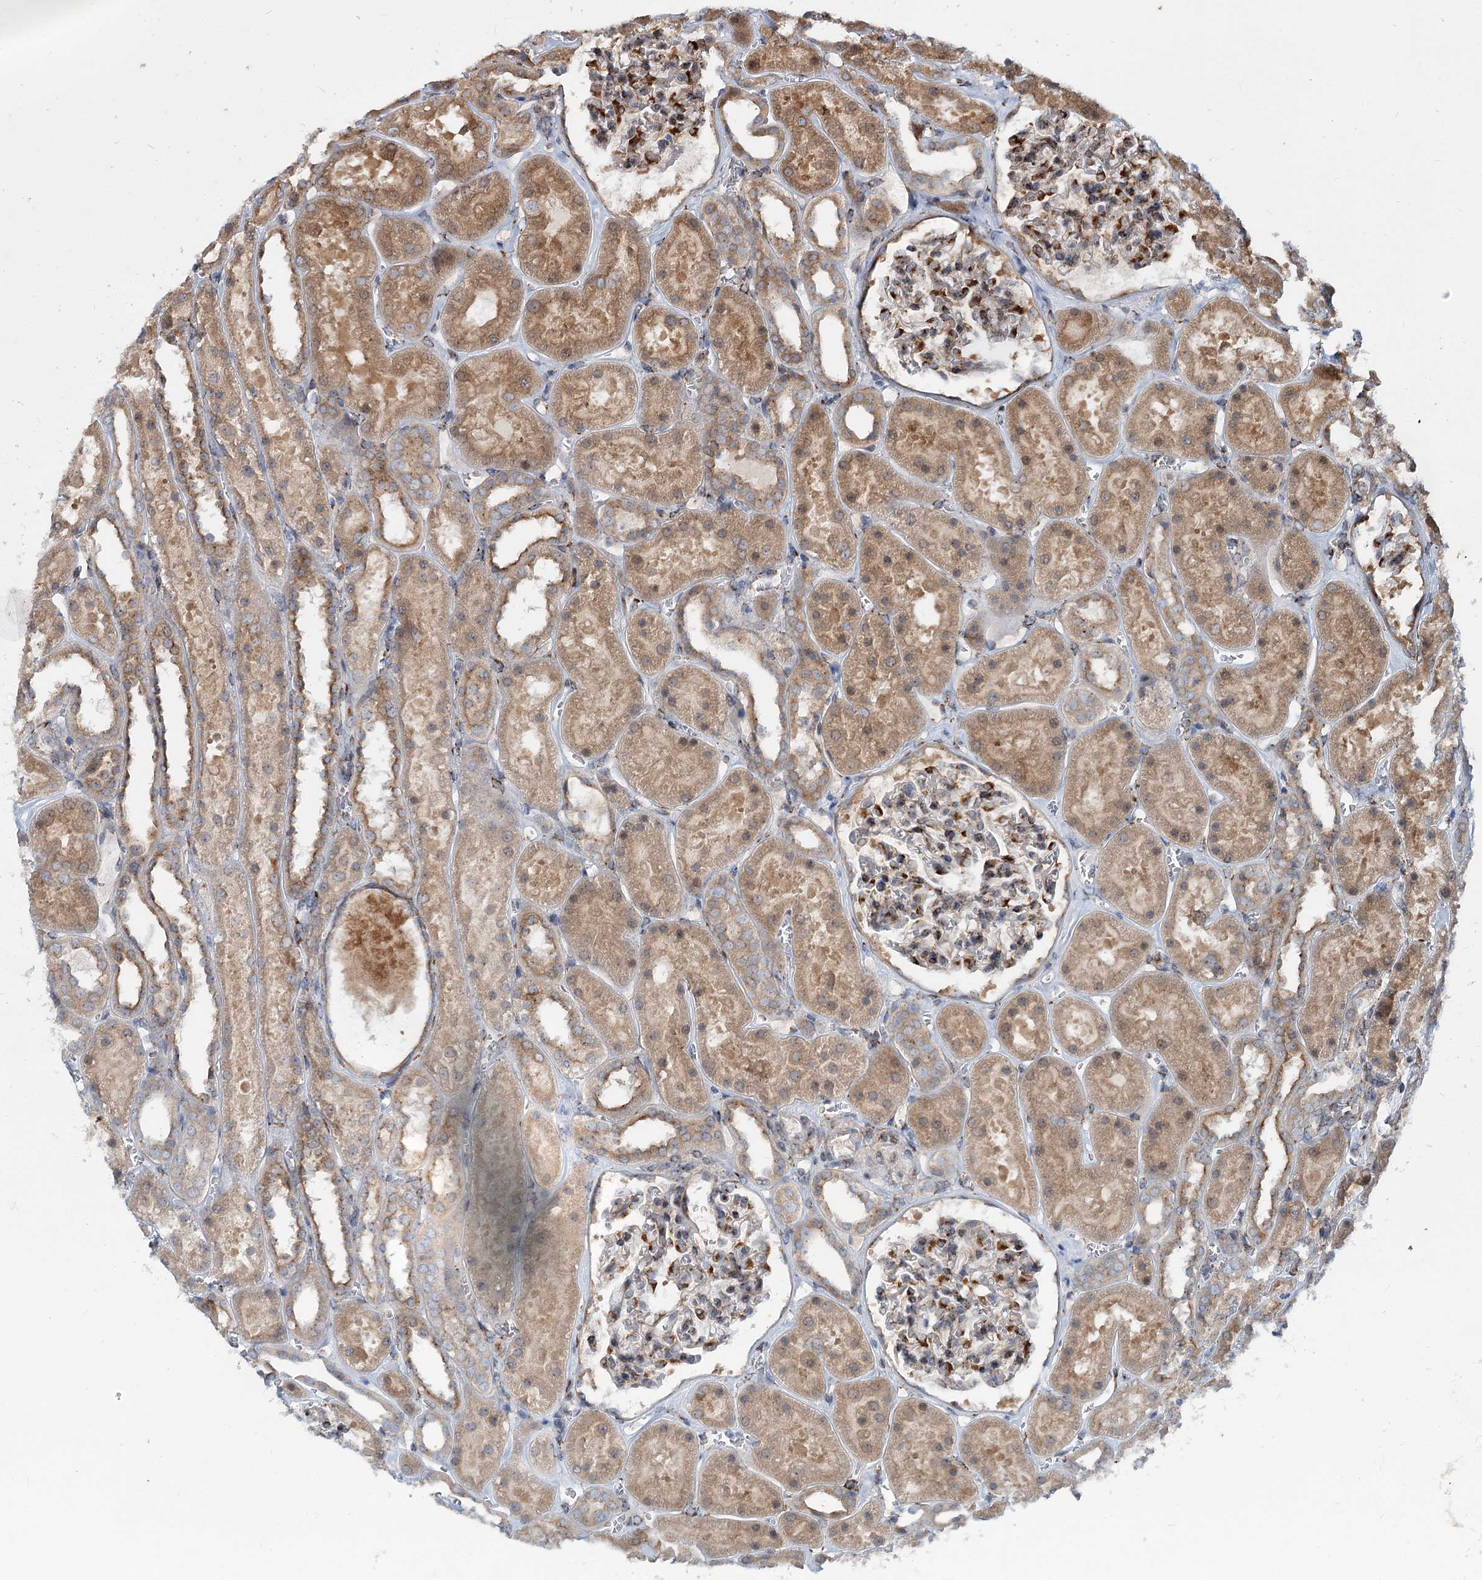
{"staining": {"intensity": "moderate", "quantity": "25%-75%", "location": "cytoplasmic/membranous"}, "tissue": "kidney", "cell_type": "Cells in glomeruli", "image_type": "normal", "snomed": [{"axis": "morphology", "description": "Normal tissue, NOS"}, {"axis": "topography", "description": "Kidney"}], "caption": "DAB (3,3'-diaminobenzidine) immunohistochemical staining of unremarkable human kidney displays moderate cytoplasmic/membranous protein positivity in approximately 25%-75% of cells in glomeruli. (brown staining indicates protein expression, while blue staining denotes nuclei).", "gene": "SPART", "patient": {"sex": "female", "age": 41}}